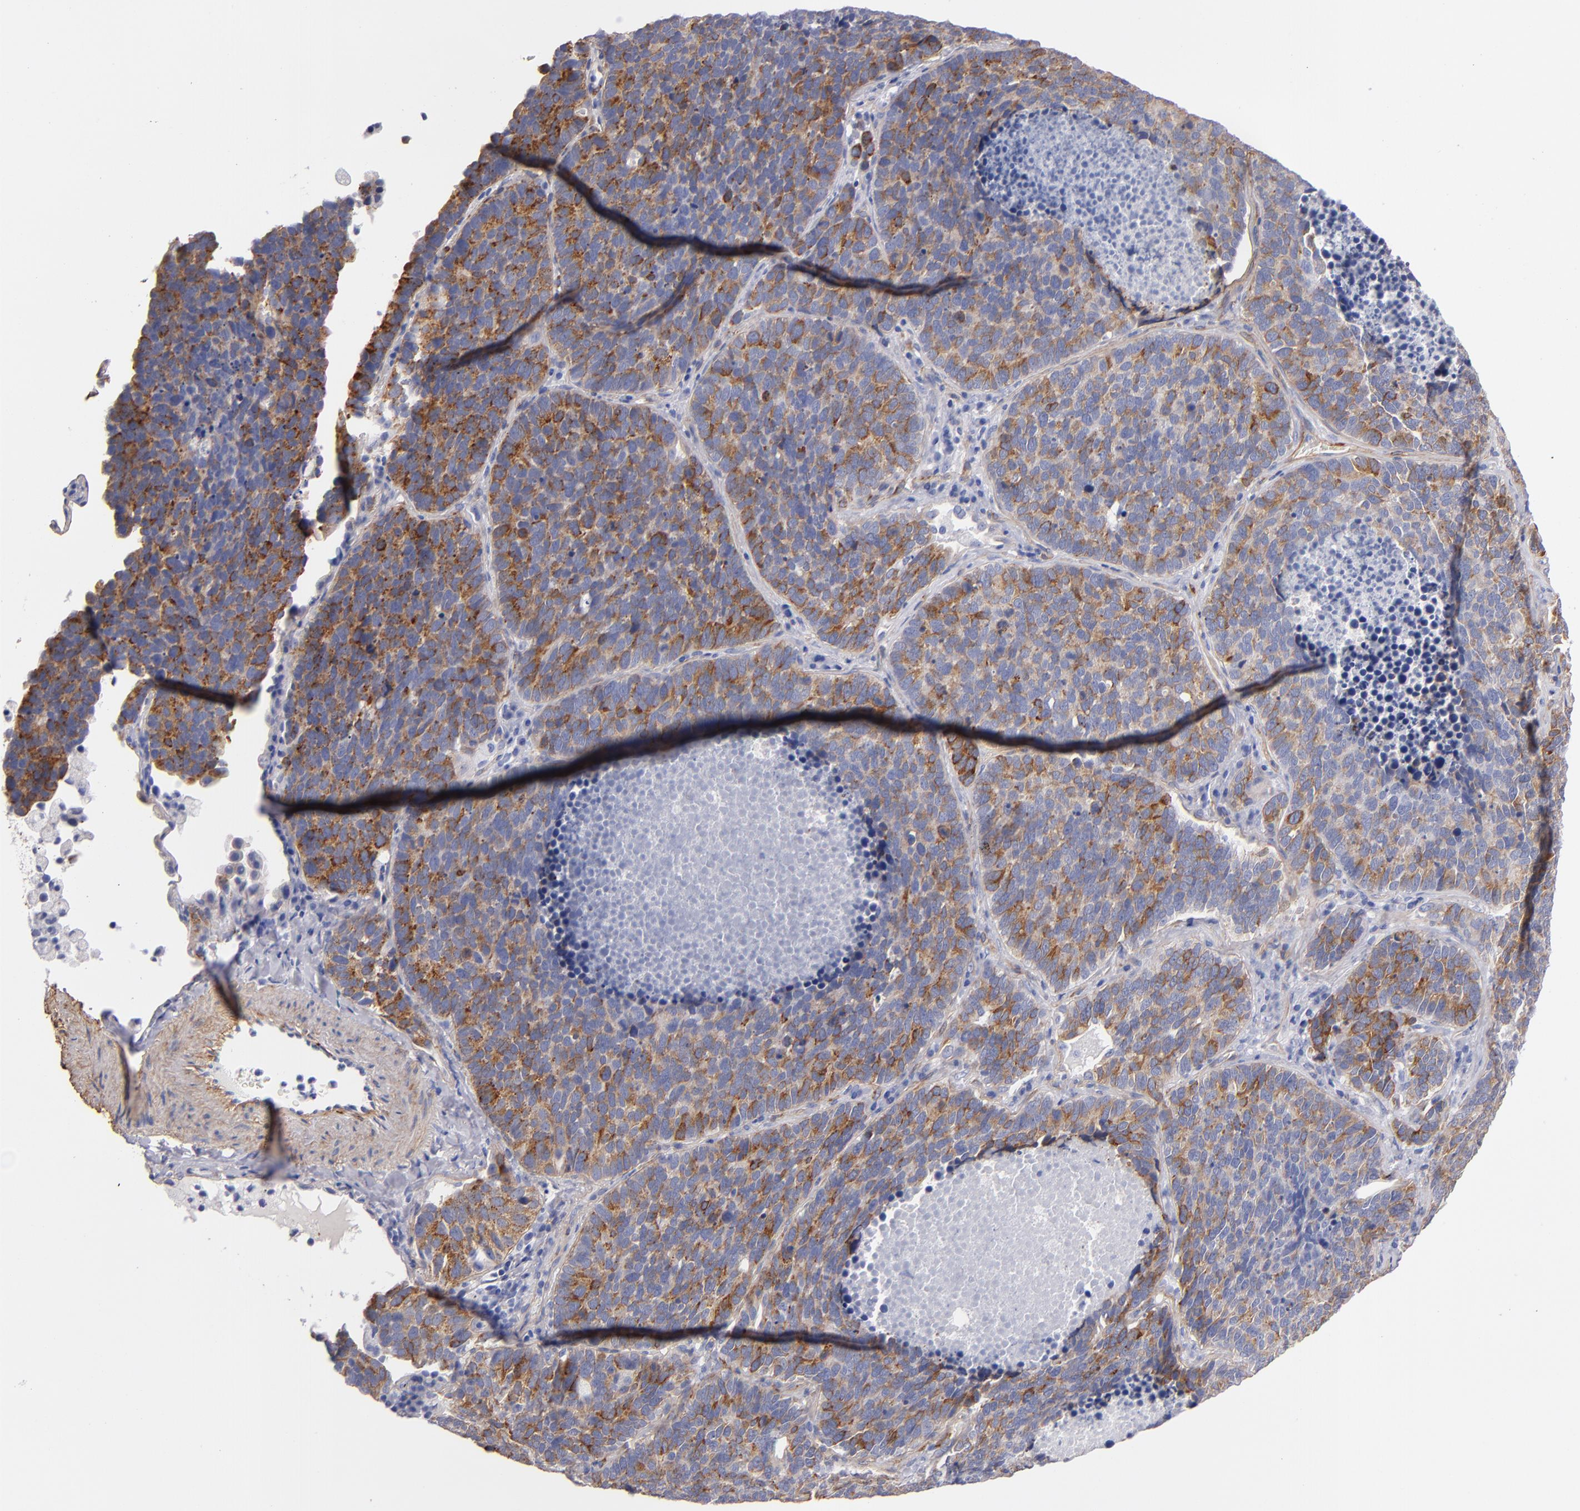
{"staining": {"intensity": "moderate", "quantity": "25%-75%", "location": "cytoplasmic/membranous"}, "tissue": "lung cancer", "cell_type": "Tumor cells", "image_type": "cancer", "snomed": [{"axis": "morphology", "description": "Neoplasm, malignant, NOS"}, {"axis": "topography", "description": "Lung"}], "caption": "Lung cancer stained with immunohistochemistry (IHC) reveals moderate cytoplasmic/membranous positivity in approximately 25%-75% of tumor cells.", "gene": "LAMC1", "patient": {"sex": "female", "age": 75}}